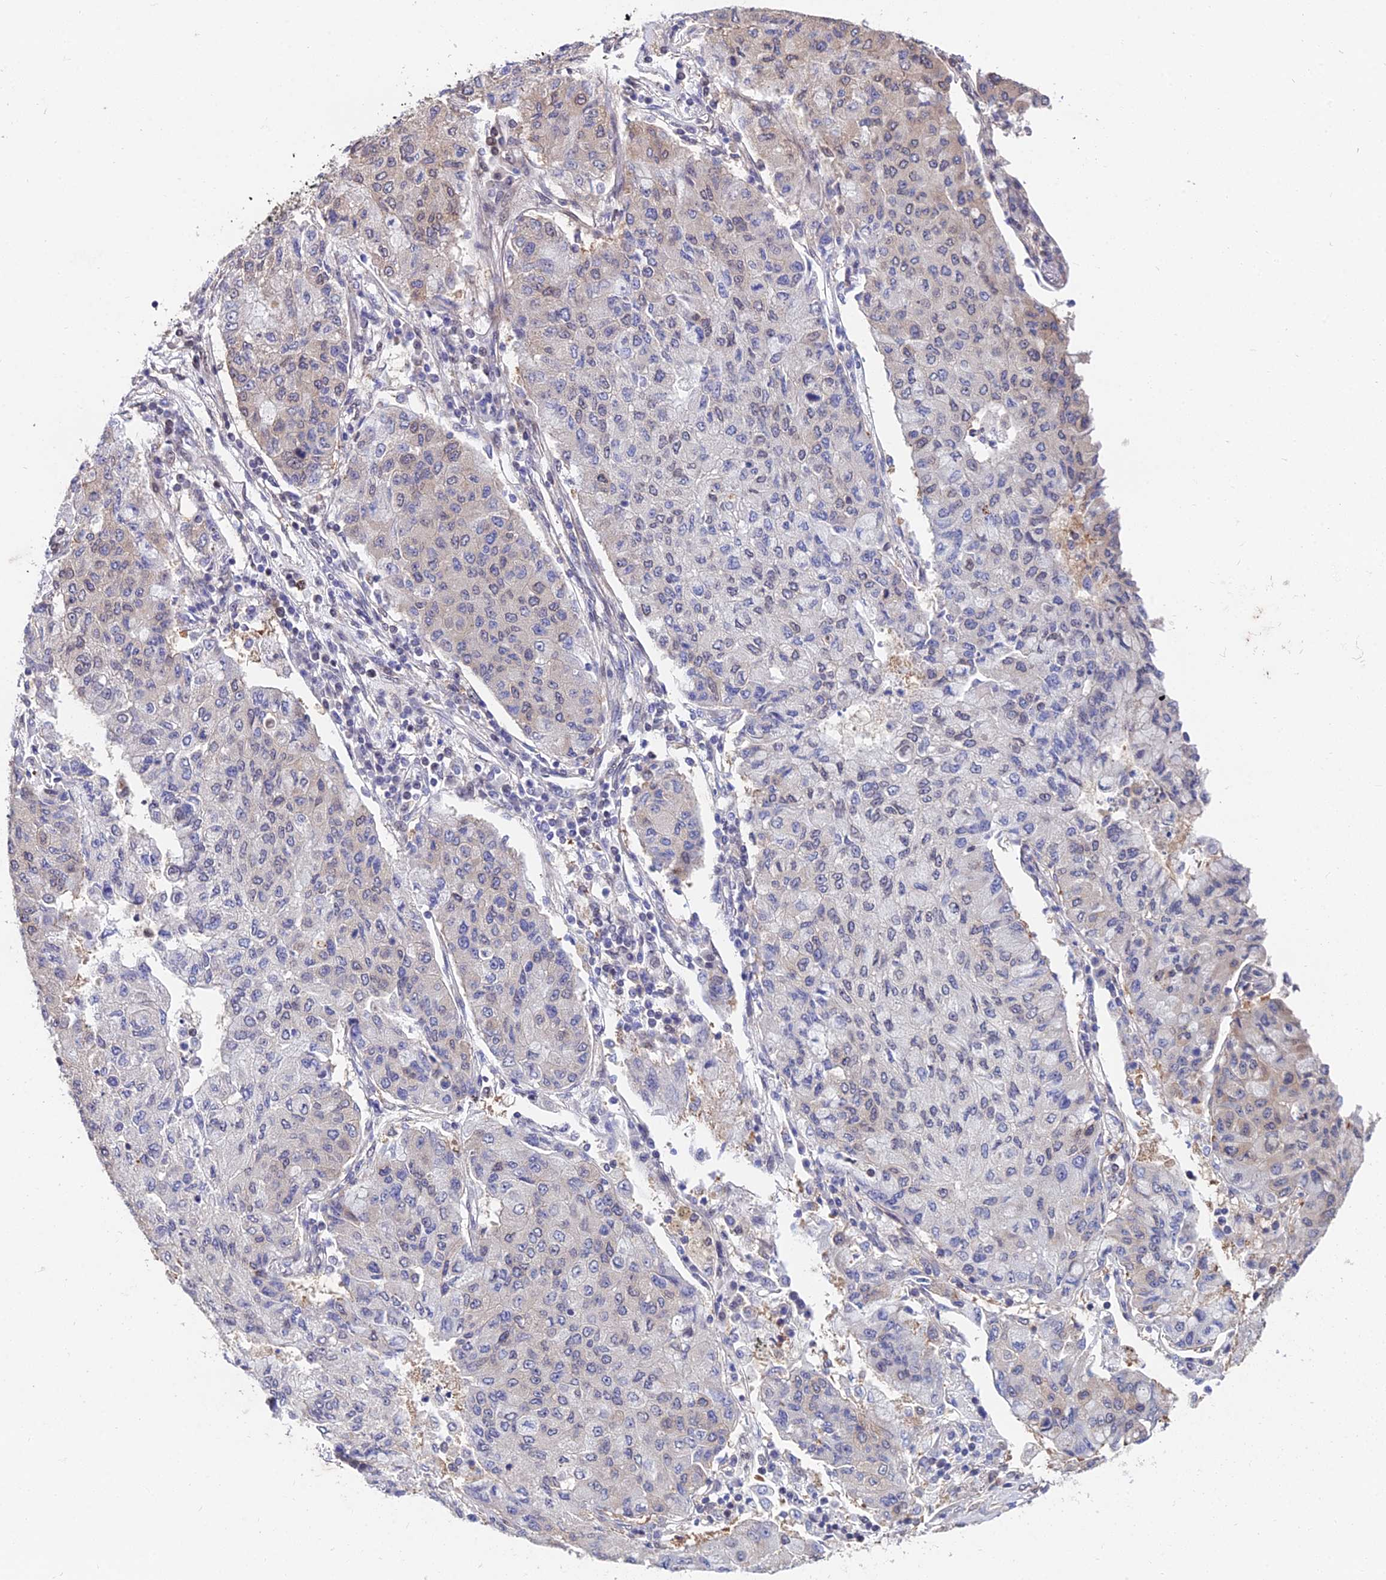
{"staining": {"intensity": "negative", "quantity": "none", "location": "none"}, "tissue": "lung cancer", "cell_type": "Tumor cells", "image_type": "cancer", "snomed": [{"axis": "morphology", "description": "Squamous cell carcinoma, NOS"}, {"axis": "topography", "description": "Lung"}], "caption": "Tumor cells are negative for protein expression in human lung cancer.", "gene": "INPP4A", "patient": {"sex": "male", "age": 74}}